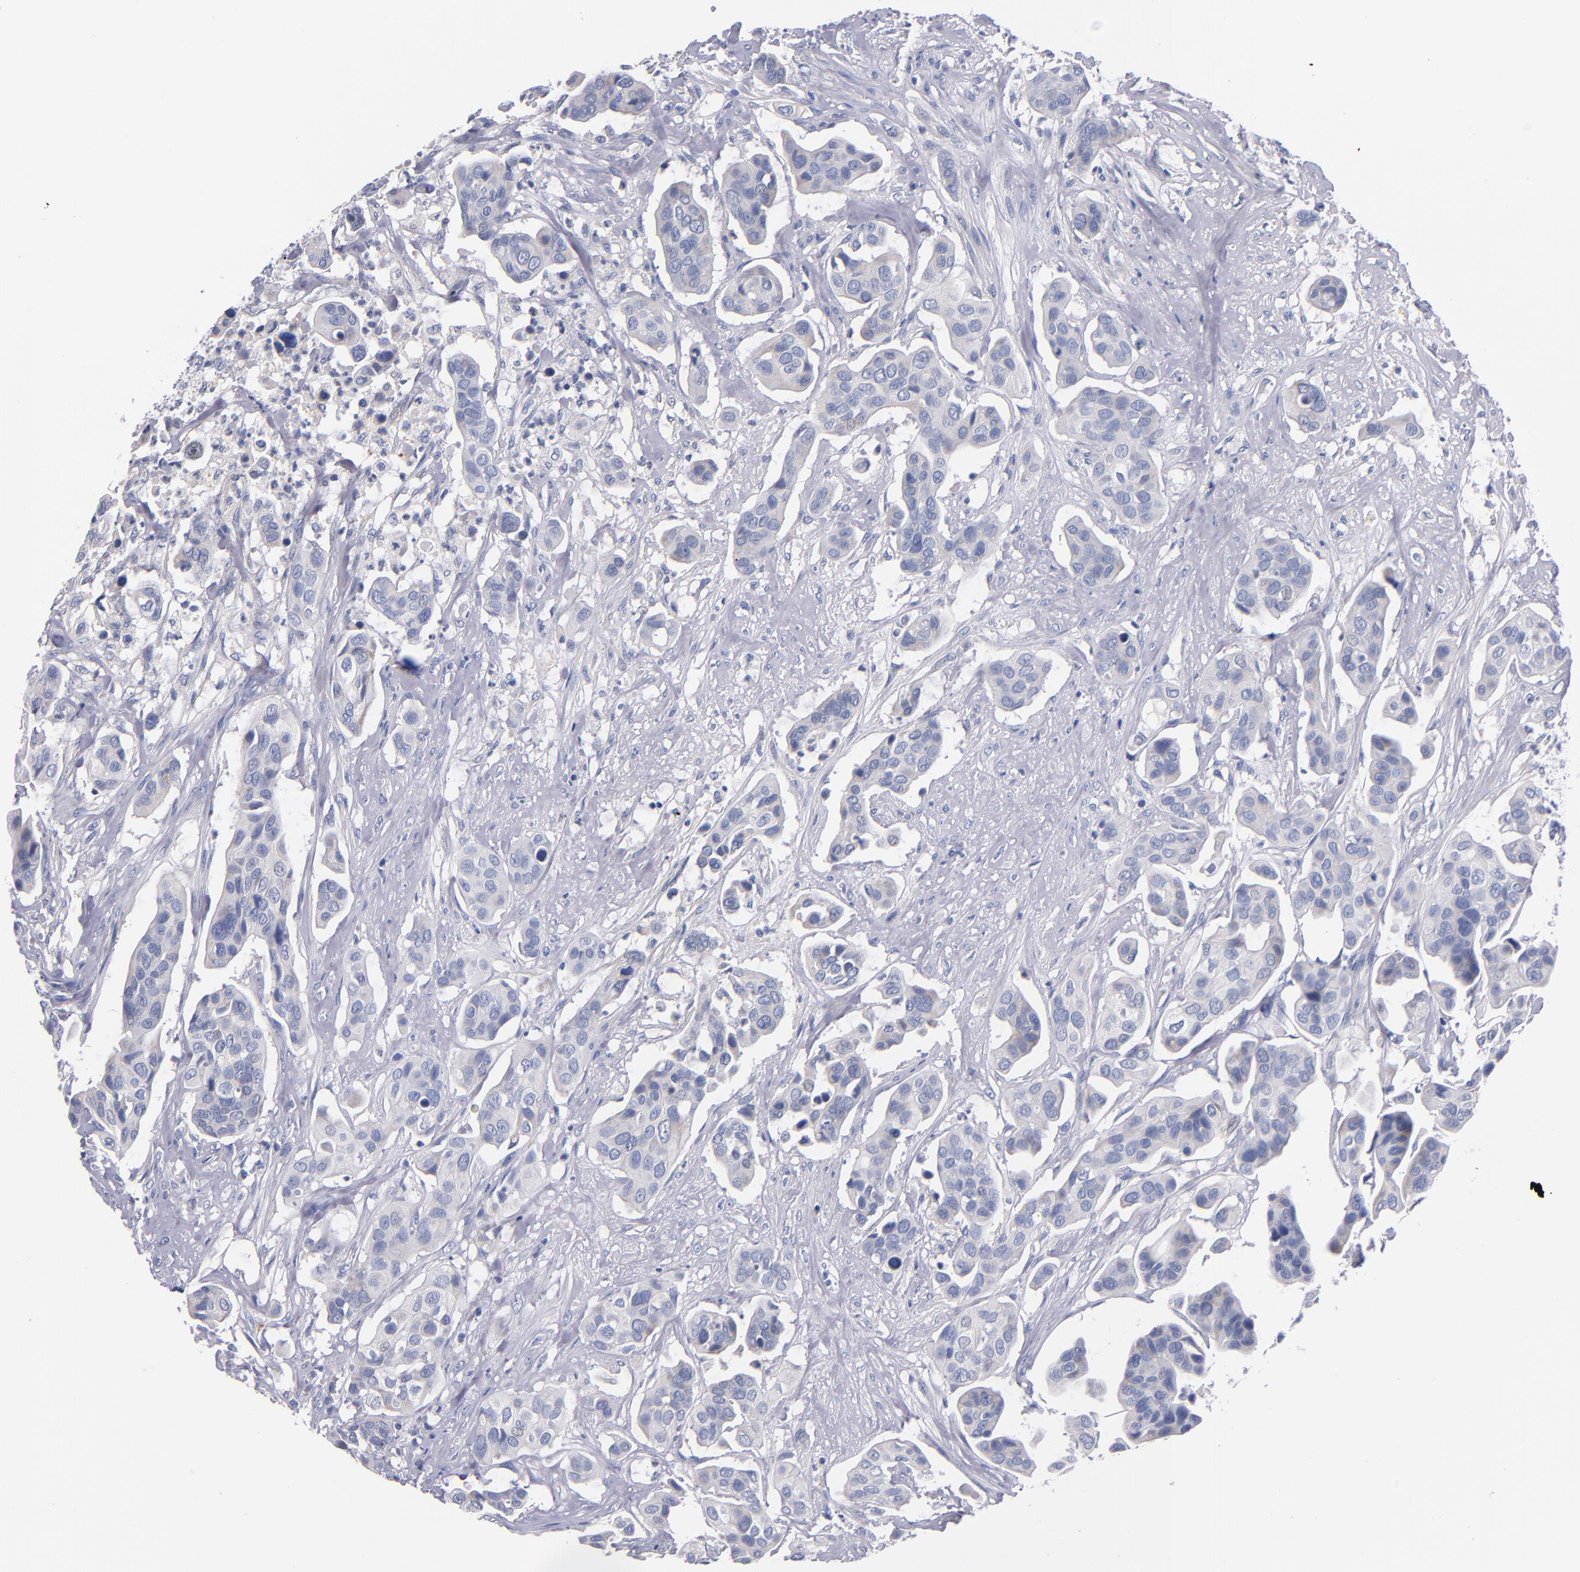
{"staining": {"intensity": "negative", "quantity": "none", "location": "none"}, "tissue": "urothelial cancer", "cell_type": "Tumor cells", "image_type": "cancer", "snomed": [{"axis": "morphology", "description": "Adenocarcinoma, NOS"}, {"axis": "topography", "description": "Urinary bladder"}], "caption": "The micrograph demonstrates no staining of tumor cells in urothelial cancer. (IHC, brightfield microscopy, high magnification).", "gene": "CNTNAP2", "patient": {"sex": "male", "age": 61}}